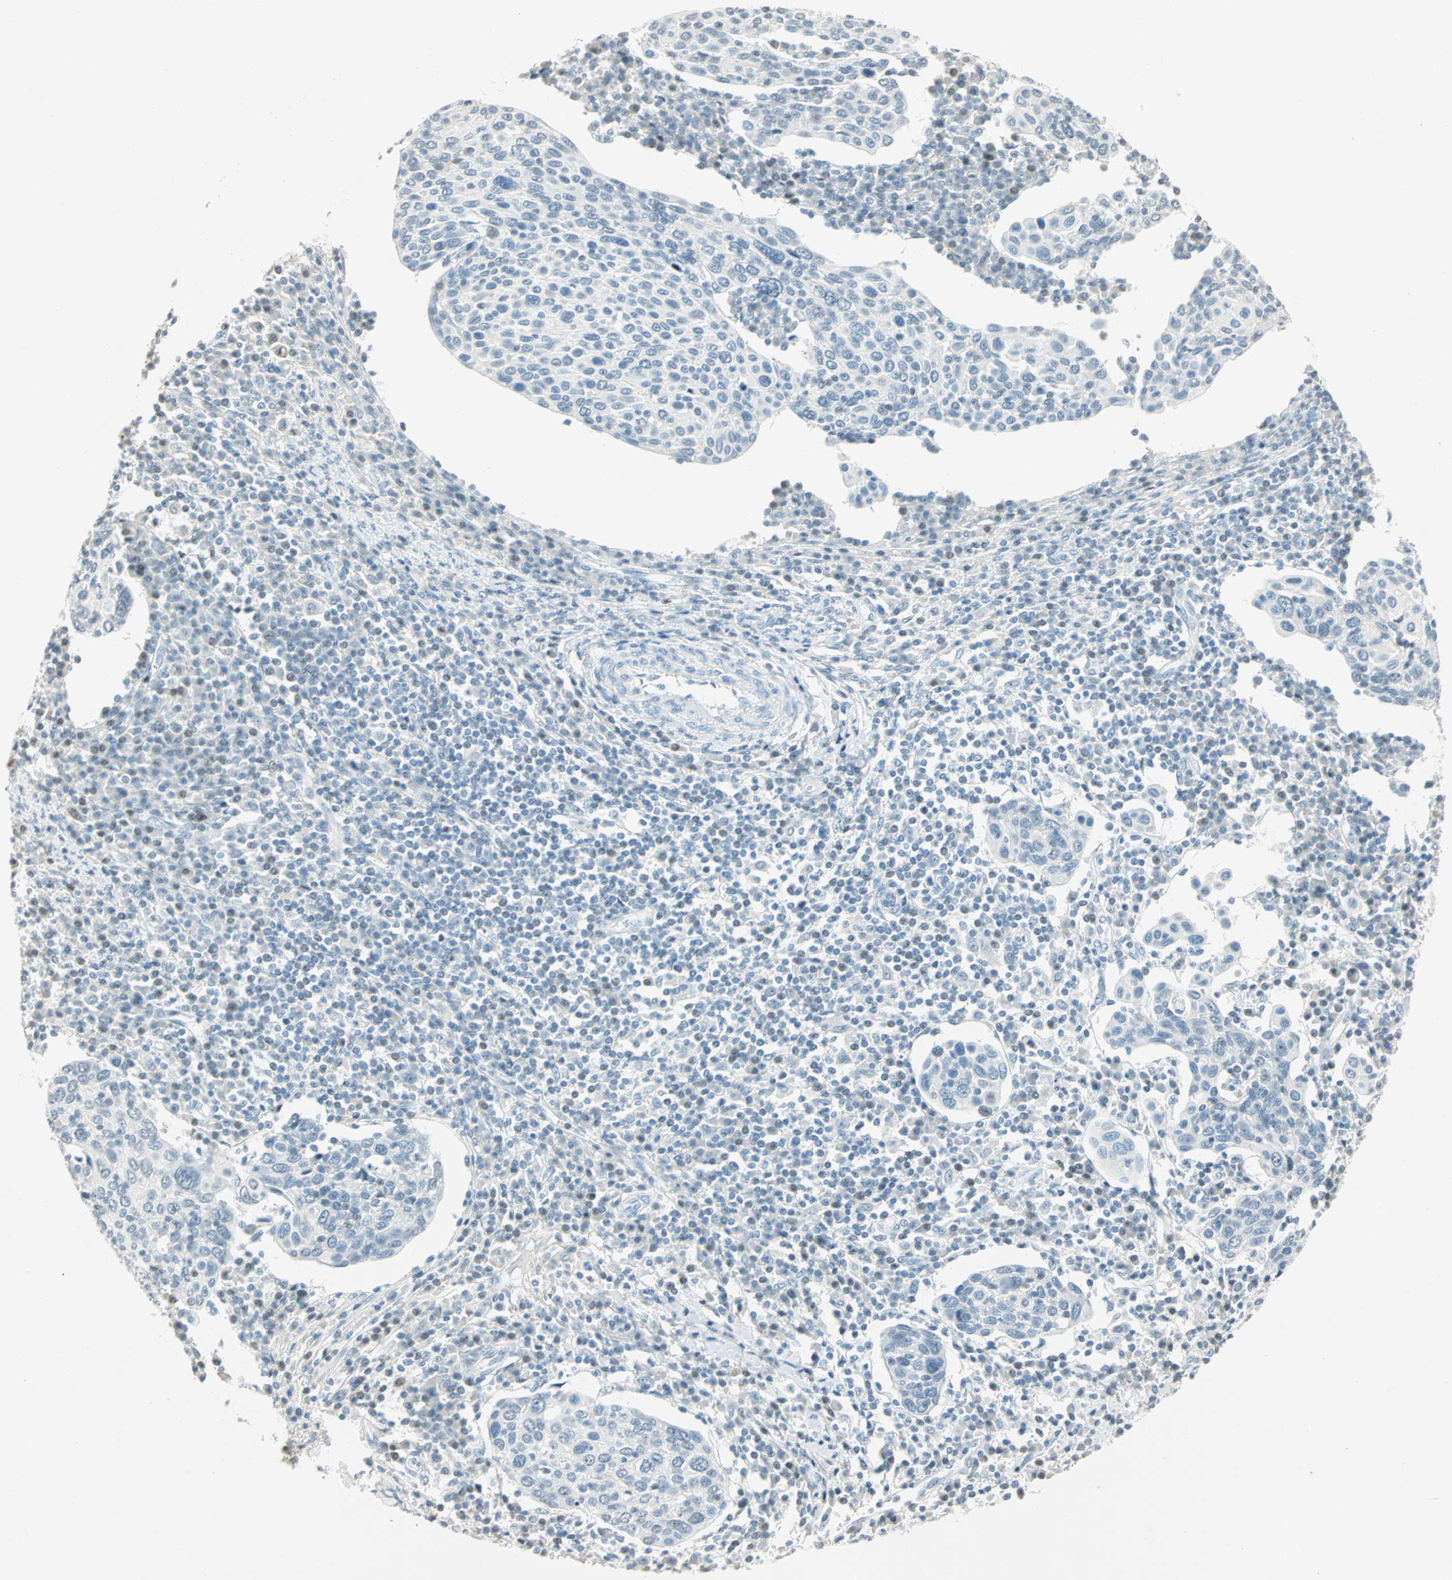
{"staining": {"intensity": "weak", "quantity": "<25%", "location": "nuclear"}, "tissue": "cervical cancer", "cell_type": "Tumor cells", "image_type": "cancer", "snomed": [{"axis": "morphology", "description": "Squamous cell carcinoma, NOS"}, {"axis": "topography", "description": "Cervix"}], "caption": "Tumor cells show no significant protein positivity in cervical cancer (squamous cell carcinoma).", "gene": "SMAD3", "patient": {"sex": "female", "age": 40}}